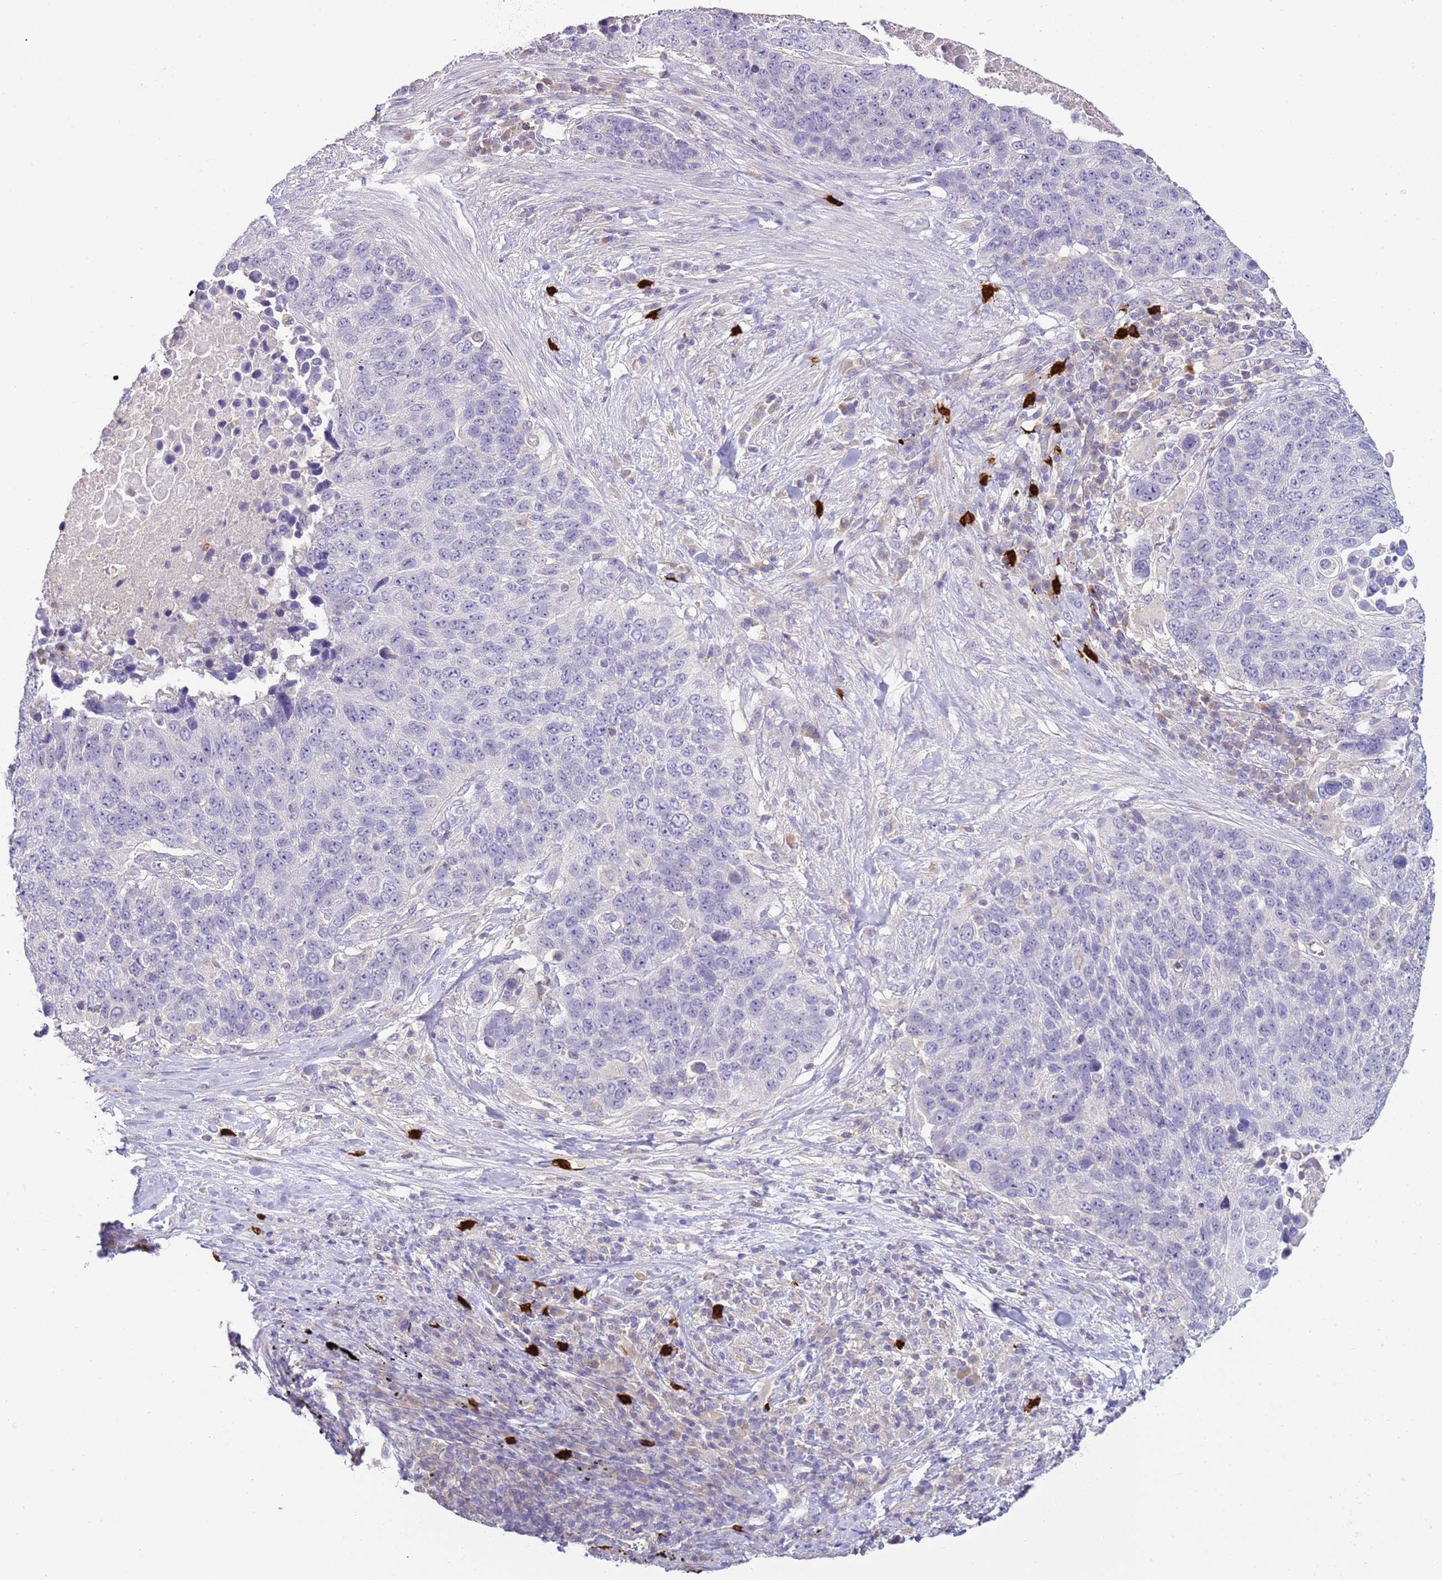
{"staining": {"intensity": "negative", "quantity": "none", "location": "none"}, "tissue": "lung cancer", "cell_type": "Tumor cells", "image_type": "cancer", "snomed": [{"axis": "morphology", "description": "Normal tissue, NOS"}, {"axis": "morphology", "description": "Squamous cell carcinoma, NOS"}, {"axis": "topography", "description": "Lymph node"}, {"axis": "topography", "description": "Lung"}], "caption": "This photomicrograph is of lung cancer (squamous cell carcinoma) stained with immunohistochemistry to label a protein in brown with the nuclei are counter-stained blue. There is no positivity in tumor cells.", "gene": "IL2RG", "patient": {"sex": "male", "age": 66}}